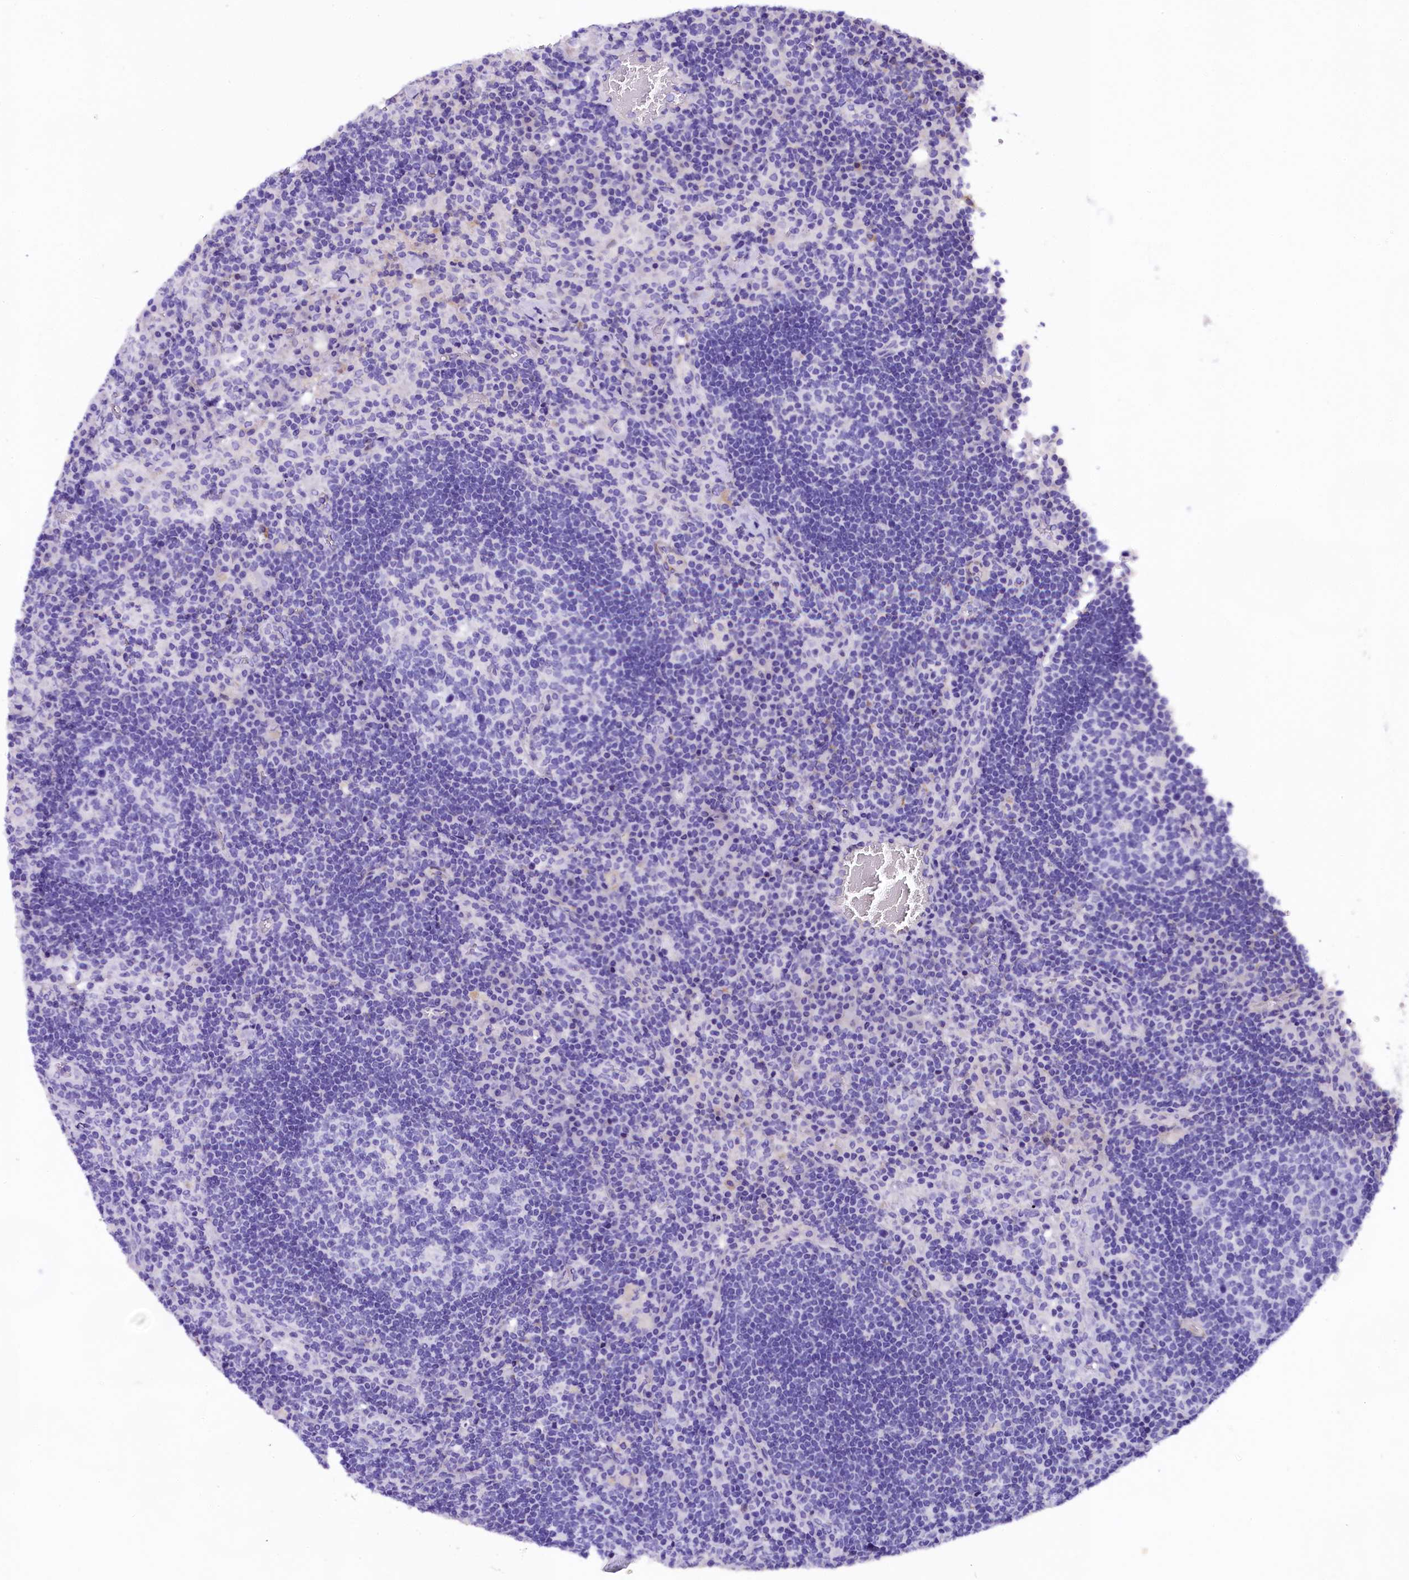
{"staining": {"intensity": "negative", "quantity": "none", "location": "none"}, "tissue": "lymph node", "cell_type": "Germinal center cells", "image_type": "normal", "snomed": [{"axis": "morphology", "description": "Normal tissue, NOS"}, {"axis": "topography", "description": "Lymph node"}], "caption": "The micrograph exhibits no significant expression in germinal center cells of lymph node.", "gene": "SOD3", "patient": {"sex": "male", "age": 58}}